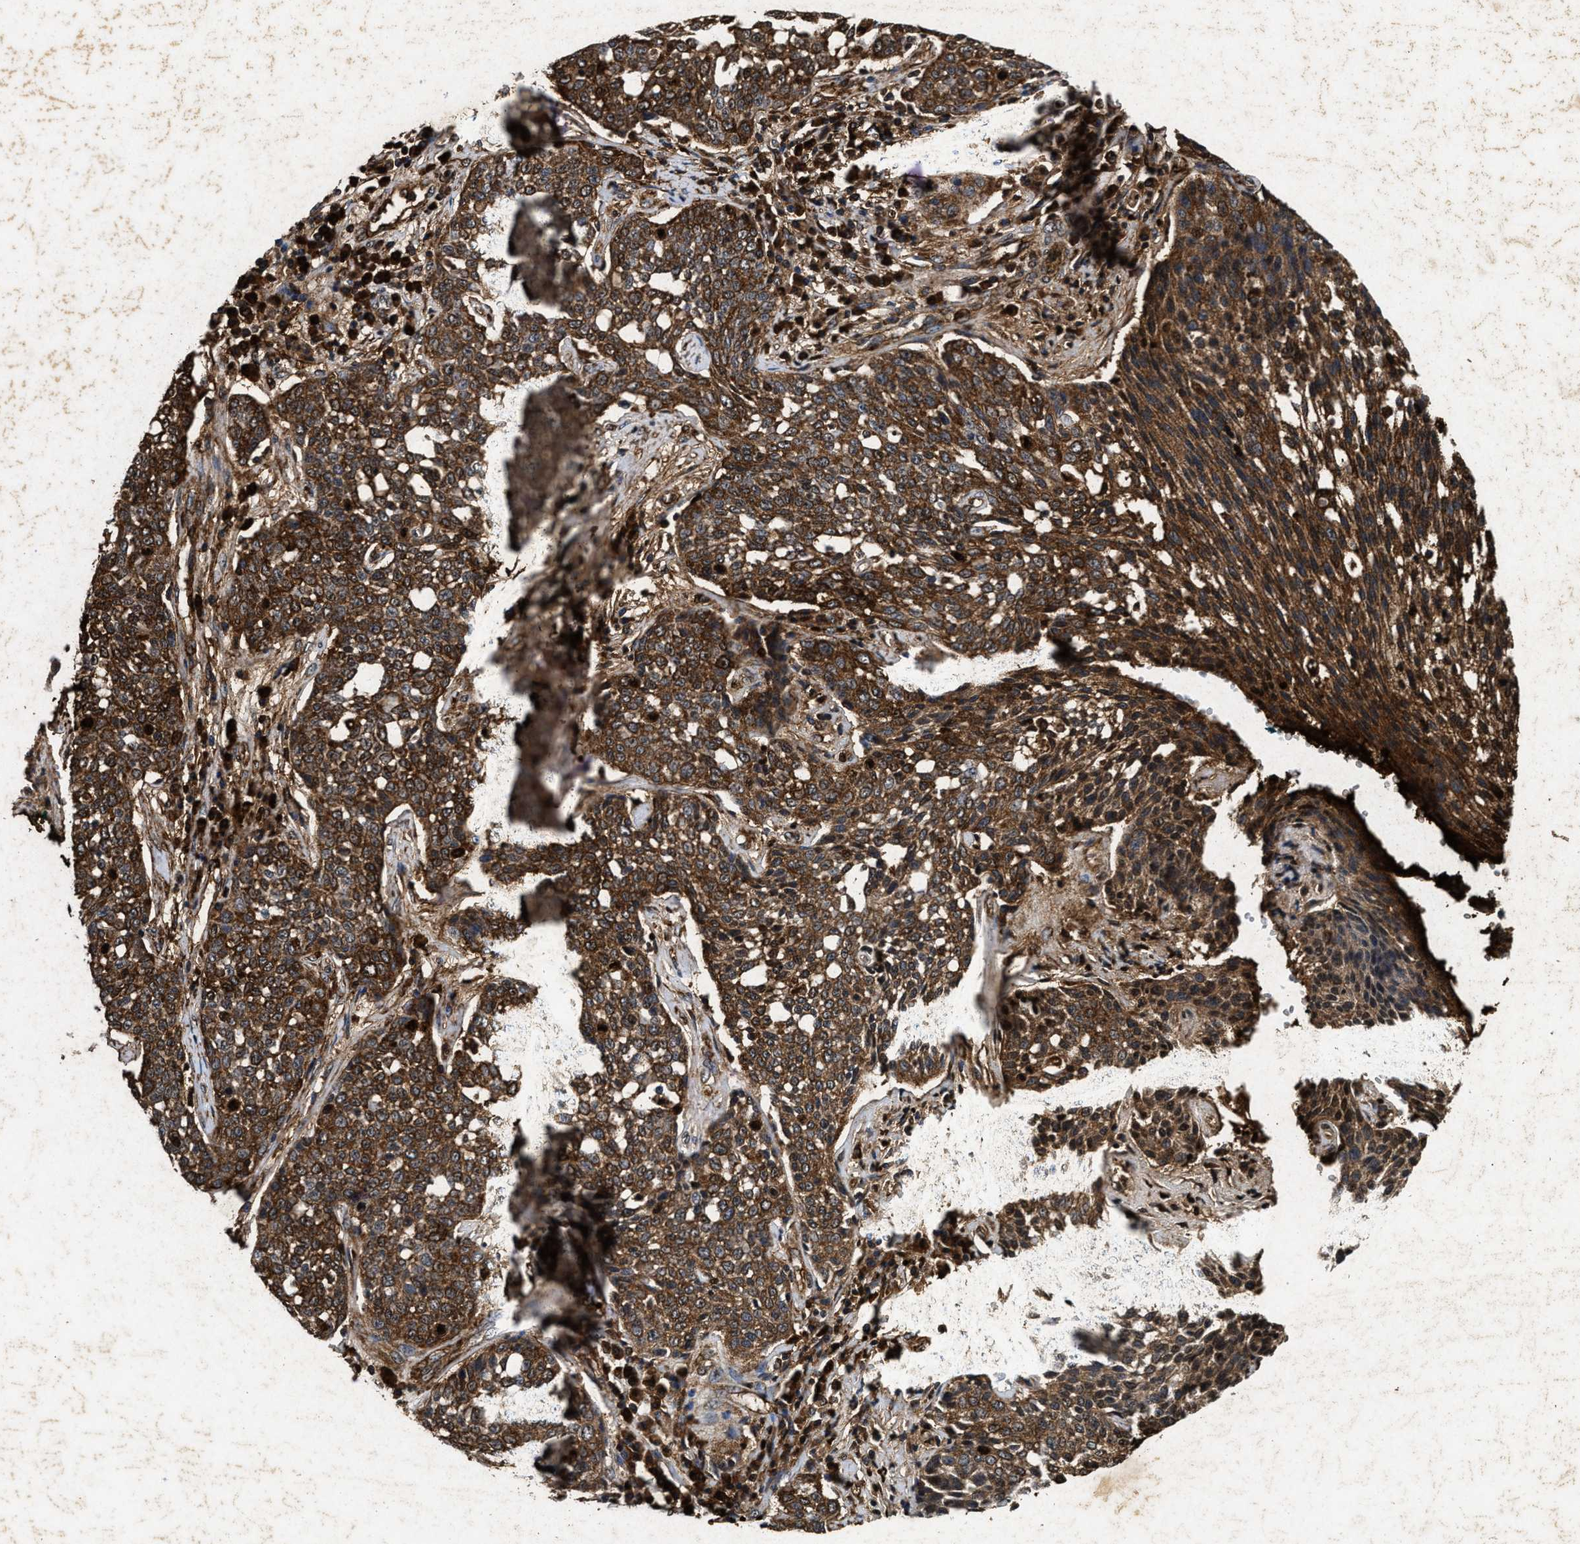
{"staining": {"intensity": "strong", "quantity": ">75%", "location": "cytoplasmic/membranous,nuclear"}, "tissue": "cervical cancer", "cell_type": "Tumor cells", "image_type": "cancer", "snomed": [{"axis": "morphology", "description": "Squamous cell carcinoma, NOS"}, {"axis": "topography", "description": "Cervix"}], "caption": "This photomicrograph exhibits immunohistochemistry (IHC) staining of human cervical cancer (squamous cell carcinoma), with high strong cytoplasmic/membranous and nuclear positivity in approximately >75% of tumor cells.", "gene": "ACOX1", "patient": {"sex": "female", "age": 34}}